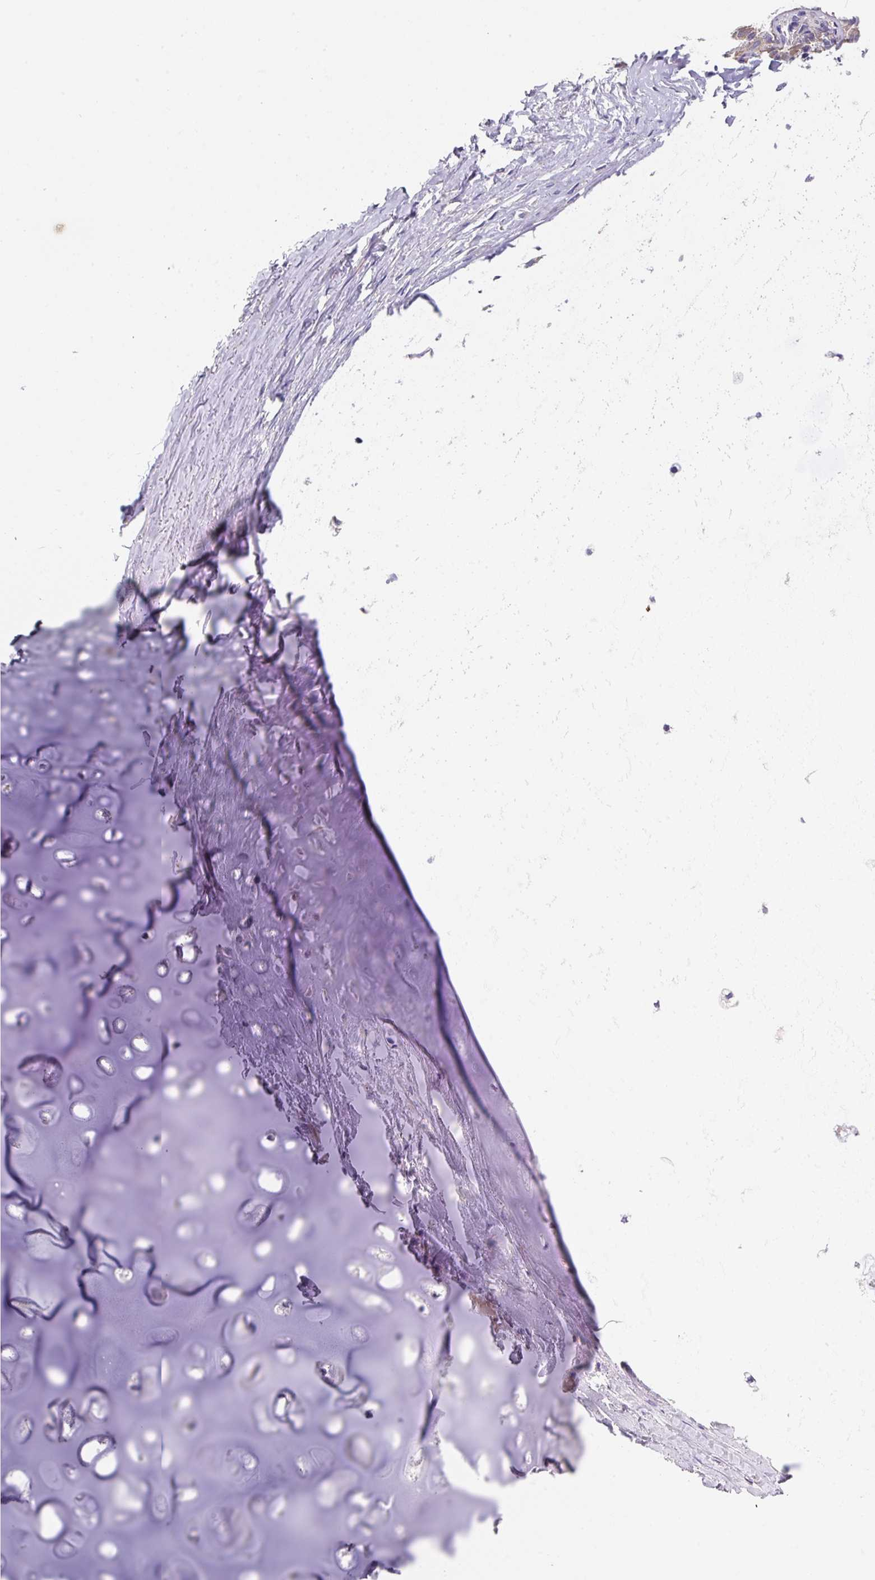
{"staining": {"intensity": "negative", "quantity": "none", "location": "none"}, "tissue": "soft tissue", "cell_type": "Chondrocytes", "image_type": "normal", "snomed": [{"axis": "morphology", "description": "Normal tissue, NOS"}, {"axis": "topography", "description": "Cartilage tissue"}, {"axis": "topography", "description": "Bronchus"}], "caption": "High power microscopy histopathology image of an immunohistochemistry image of unremarkable soft tissue, revealing no significant staining in chondrocytes.", "gene": "EIF4B", "patient": {"sex": "male", "age": 56}}